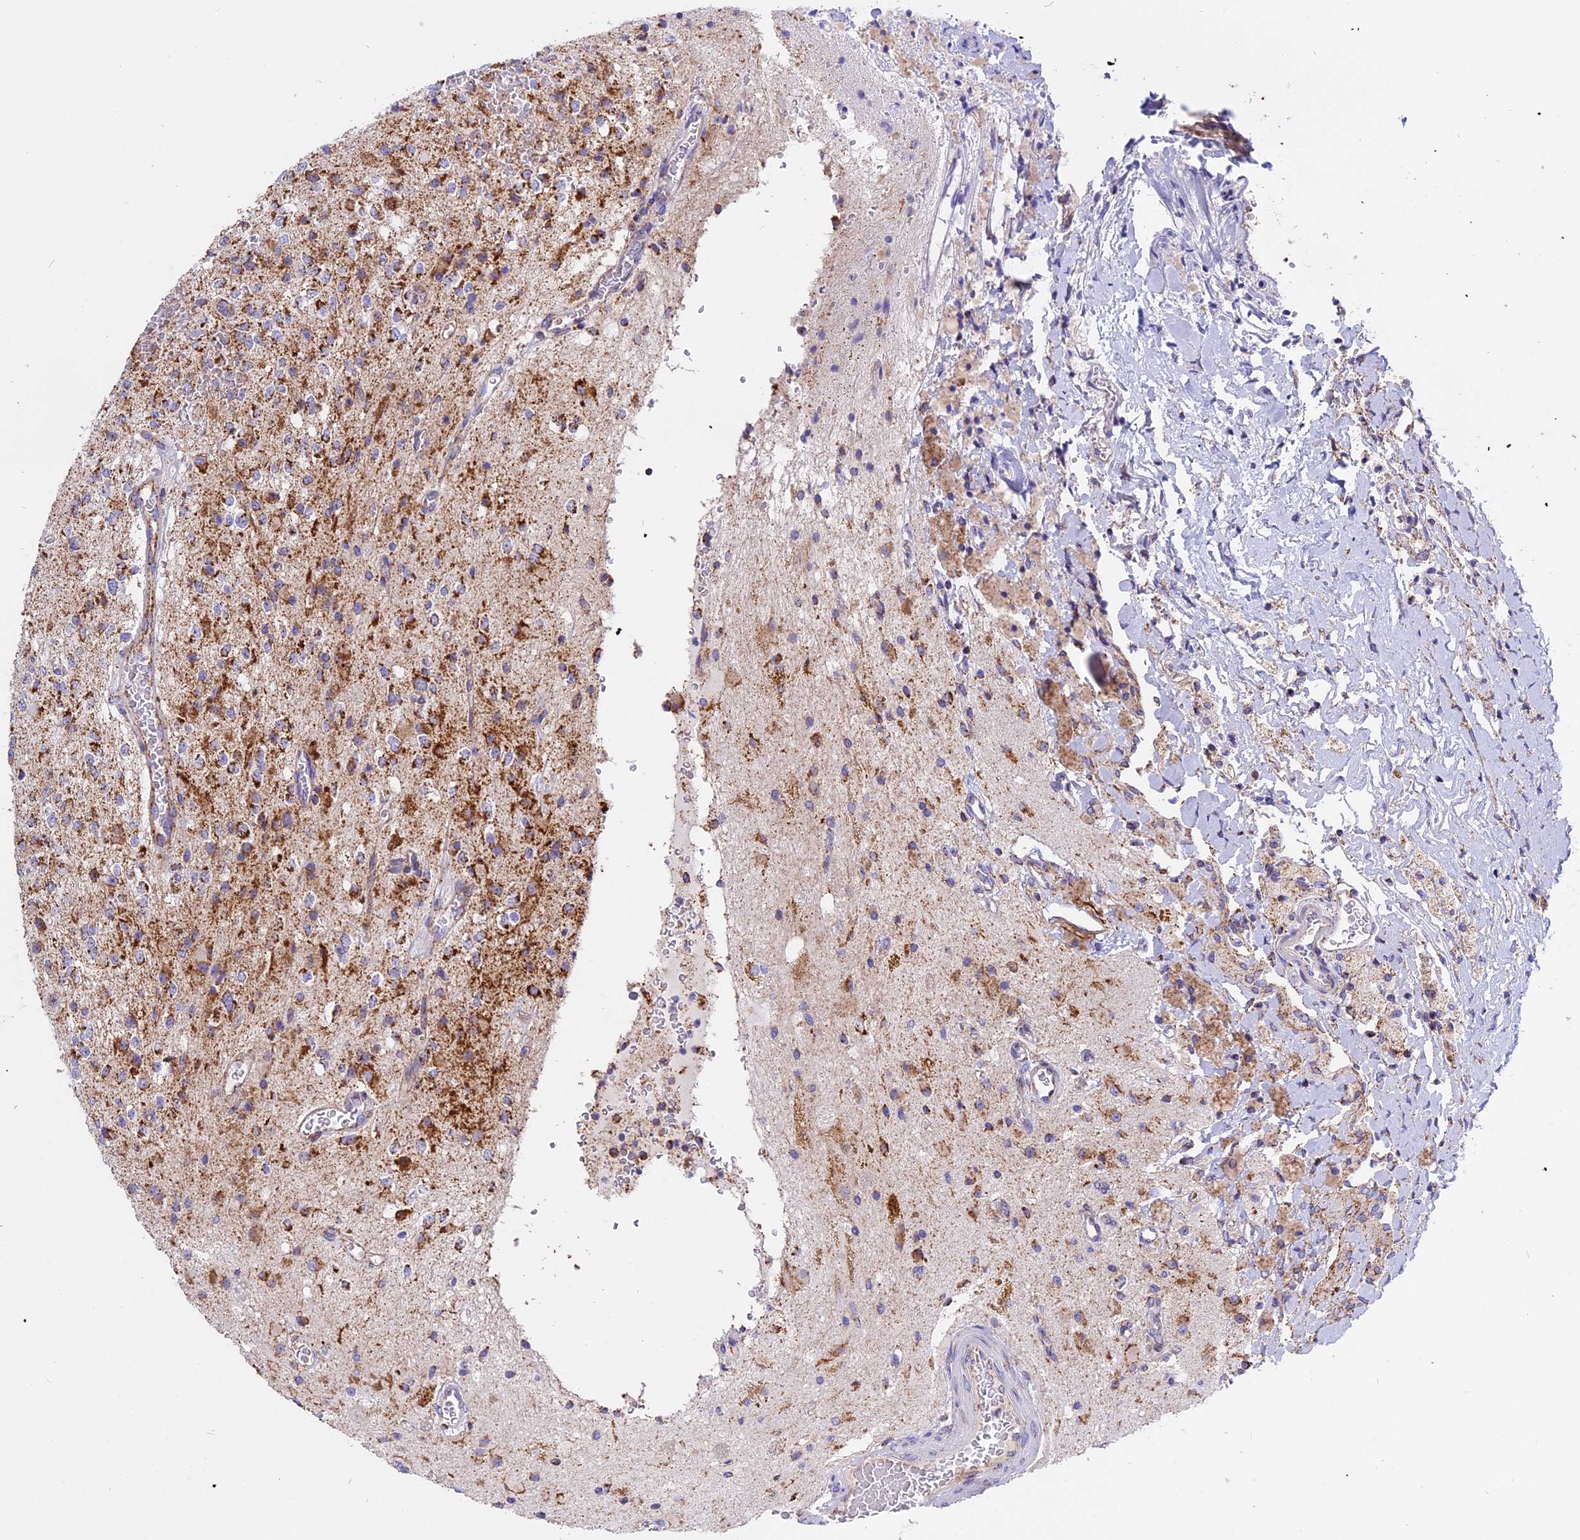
{"staining": {"intensity": "moderate", "quantity": "25%-75%", "location": "cytoplasmic/membranous"}, "tissue": "glioma", "cell_type": "Tumor cells", "image_type": "cancer", "snomed": [{"axis": "morphology", "description": "Glioma, malignant, High grade"}, {"axis": "topography", "description": "Brain"}], "caption": "Glioma stained for a protein (brown) displays moderate cytoplasmic/membranous positive staining in about 25%-75% of tumor cells.", "gene": "MRPS34", "patient": {"sex": "male", "age": 34}}